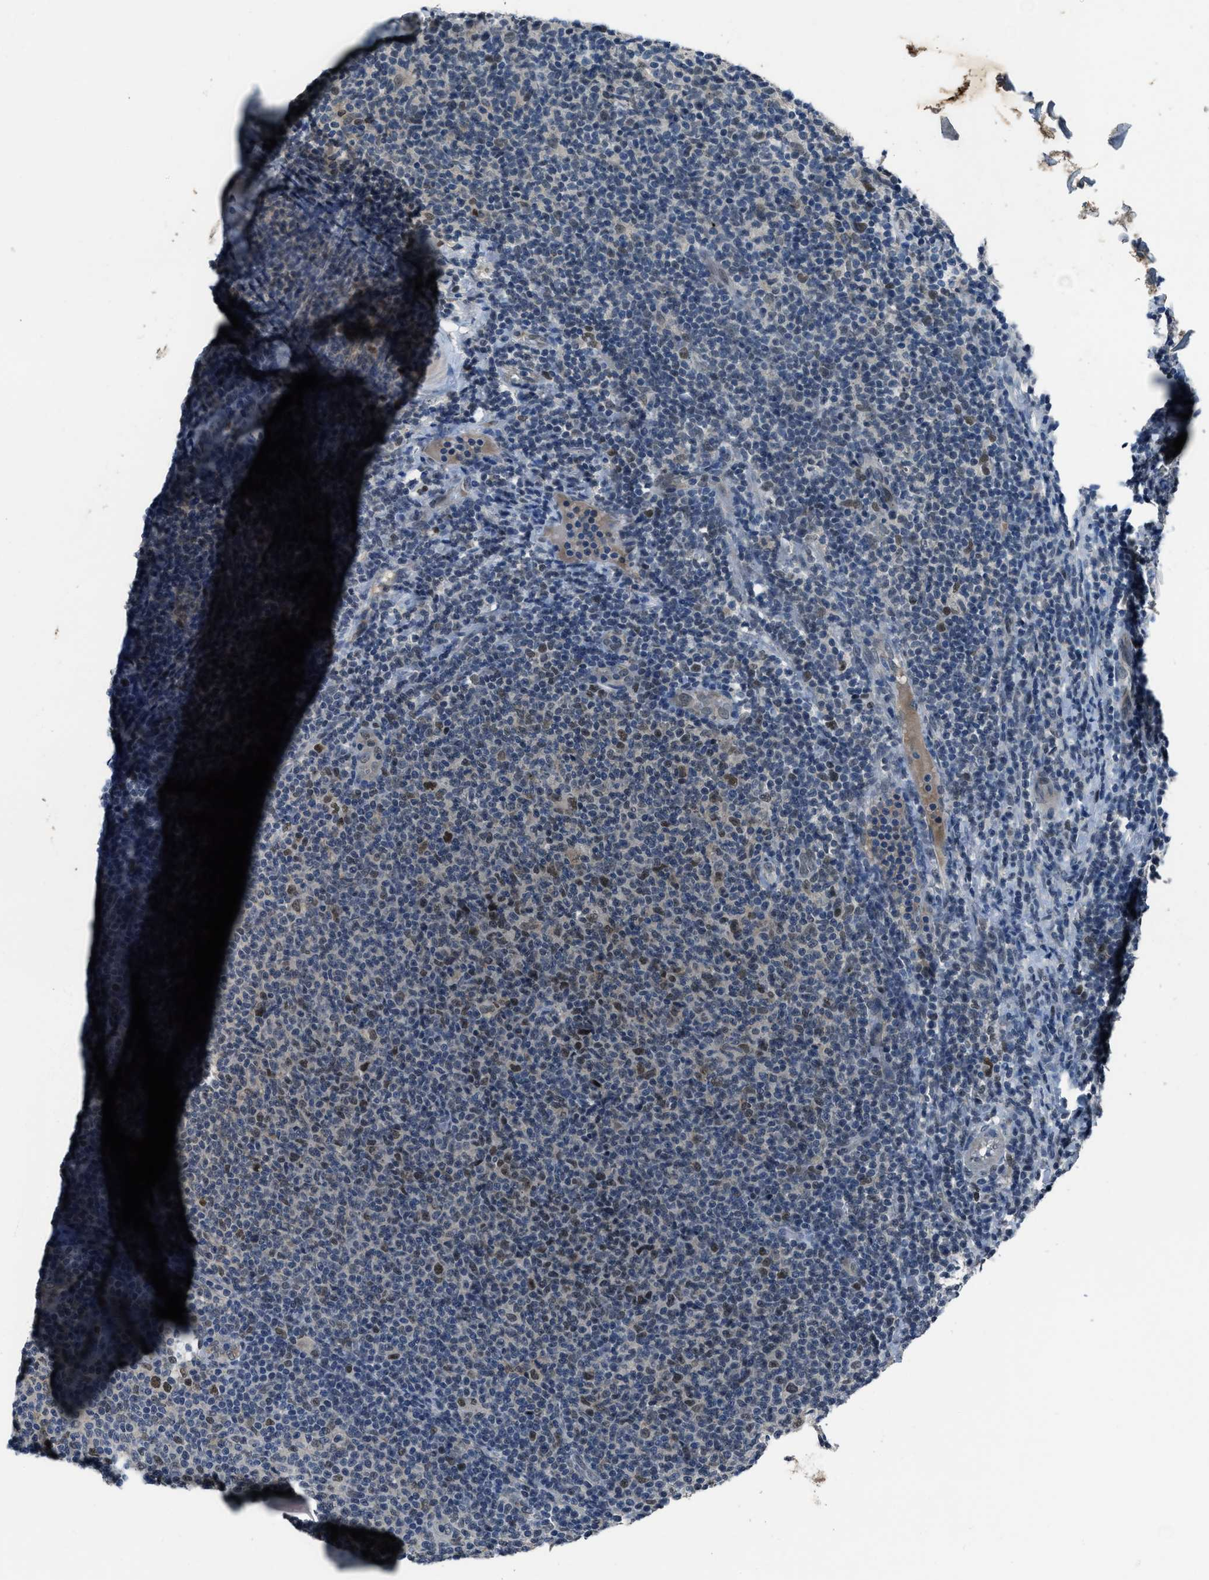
{"staining": {"intensity": "moderate", "quantity": "<25%", "location": "nuclear"}, "tissue": "lymphoma", "cell_type": "Tumor cells", "image_type": "cancer", "snomed": [{"axis": "morphology", "description": "Malignant lymphoma, non-Hodgkin's type, Low grade"}, {"axis": "topography", "description": "Lymph node"}], "caption": "An immunohistochemistry micrograph of neoplastic tissue is shown. Protein staining in brown highlights moderate nuclear positivity in malignant lymphoma, non-Hodgkin's type (low-grade) within tumor cells.", "gene": "DUSP19", "patient": {"sex": "male", "age": 66}}